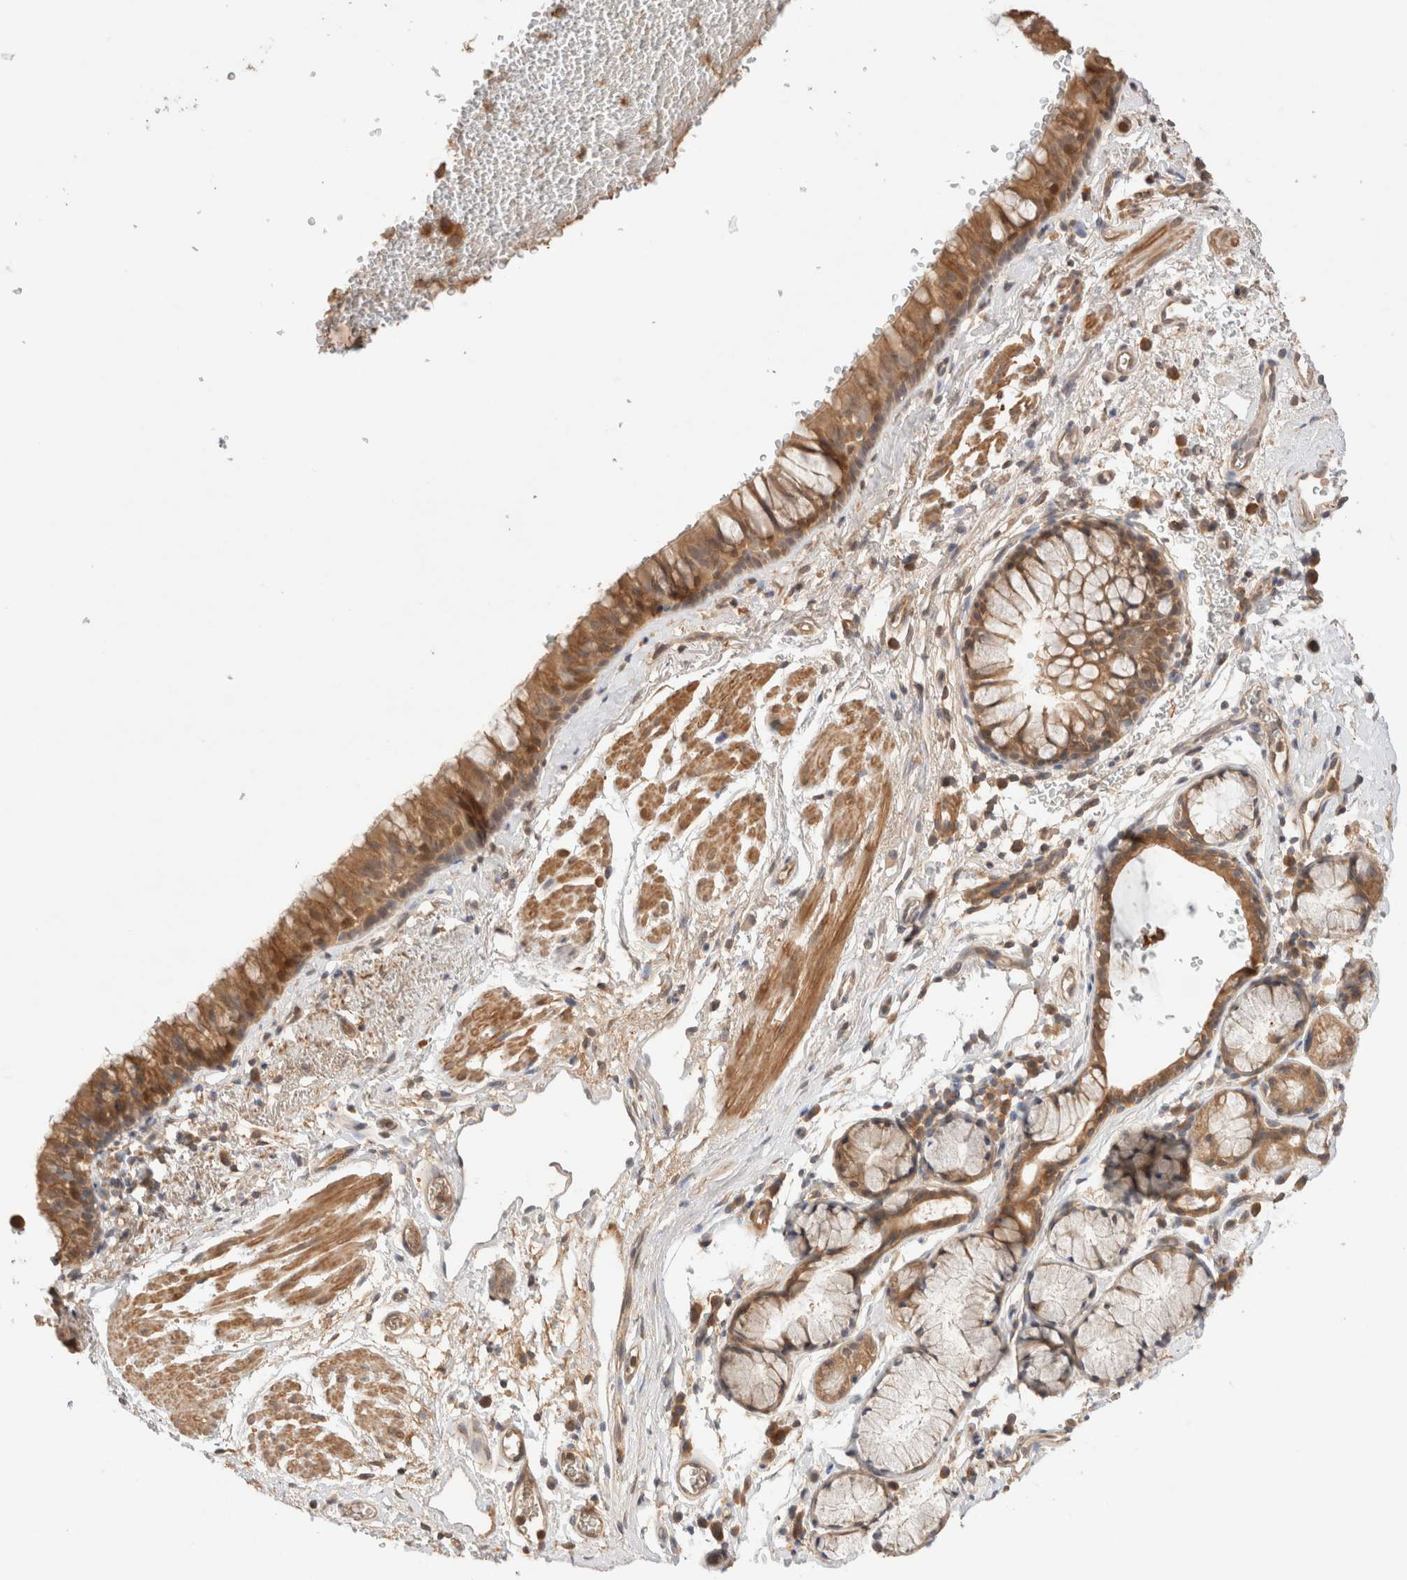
{"staining": {"intensity": "moderate", "quantity": ">75%", "location": "cytoplasmic/membranous"}, "tissue": "bronchus", "cell_type": "Respiratory epithelial cells", "image_type": "normal", "snomed": [{"axis": "morphology", "description": "Normal tissue, NOS"}, {"axis": "topography", "description": "Cartilage tissue"}, {"axis": "topography", "description": "Bronchus"}], "caption": "Immunohistochemistry (IHC) photomicrograph of normal bronchus: bronchus stained using immunohistochemistry demonstrates medium levels of moderate protein expression localized specifically in the cytoplasmic/membranous of respiratory epithelial cells, appearing as a cytoplasmic/membranous brown color.", "gene": "CARNMT1", "patient": {"sex": "female", "age": 53}}